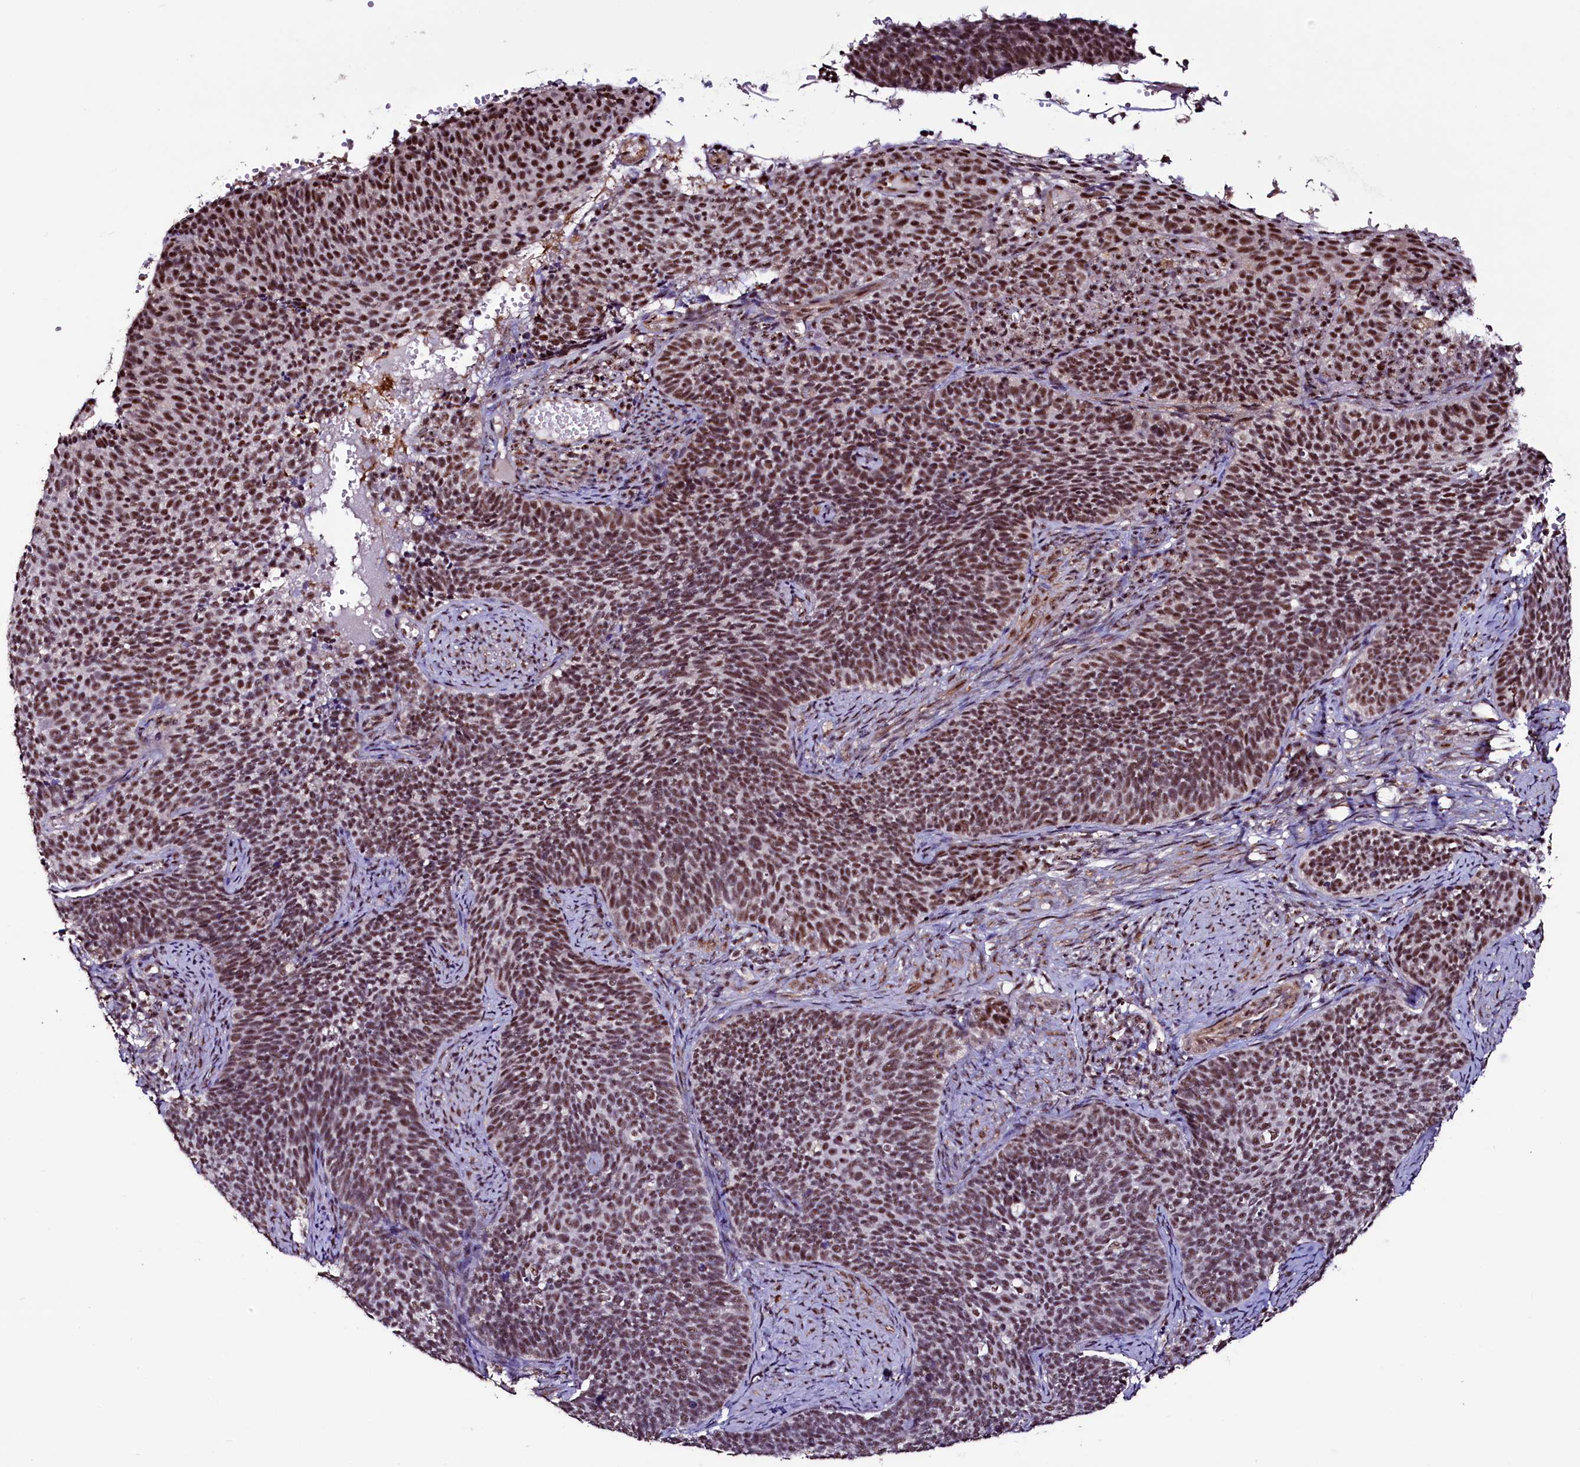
{"staining": {"intensity": "moderate", "quantity": ">75%", "location": "nuclear"}, "tissue": "cervical cancer", "cell_type": "Tumor cells", "image_type": "cancer", "snomed": [{"axis": "morphology", "description": "Normal tissue, NOS"}, {"axis": "morphology", "description": "Squamous cell carcinoma, NOS"}, {"axis": "topography", "description": "Cervix"}], "caption": "Human cervical cancer (squamous cell carcinoma) stained with a protein marker displays moderate staining in tumor cells.", "gene": "SFSWAP", "patient": {"sex": "female", "age": 39}}